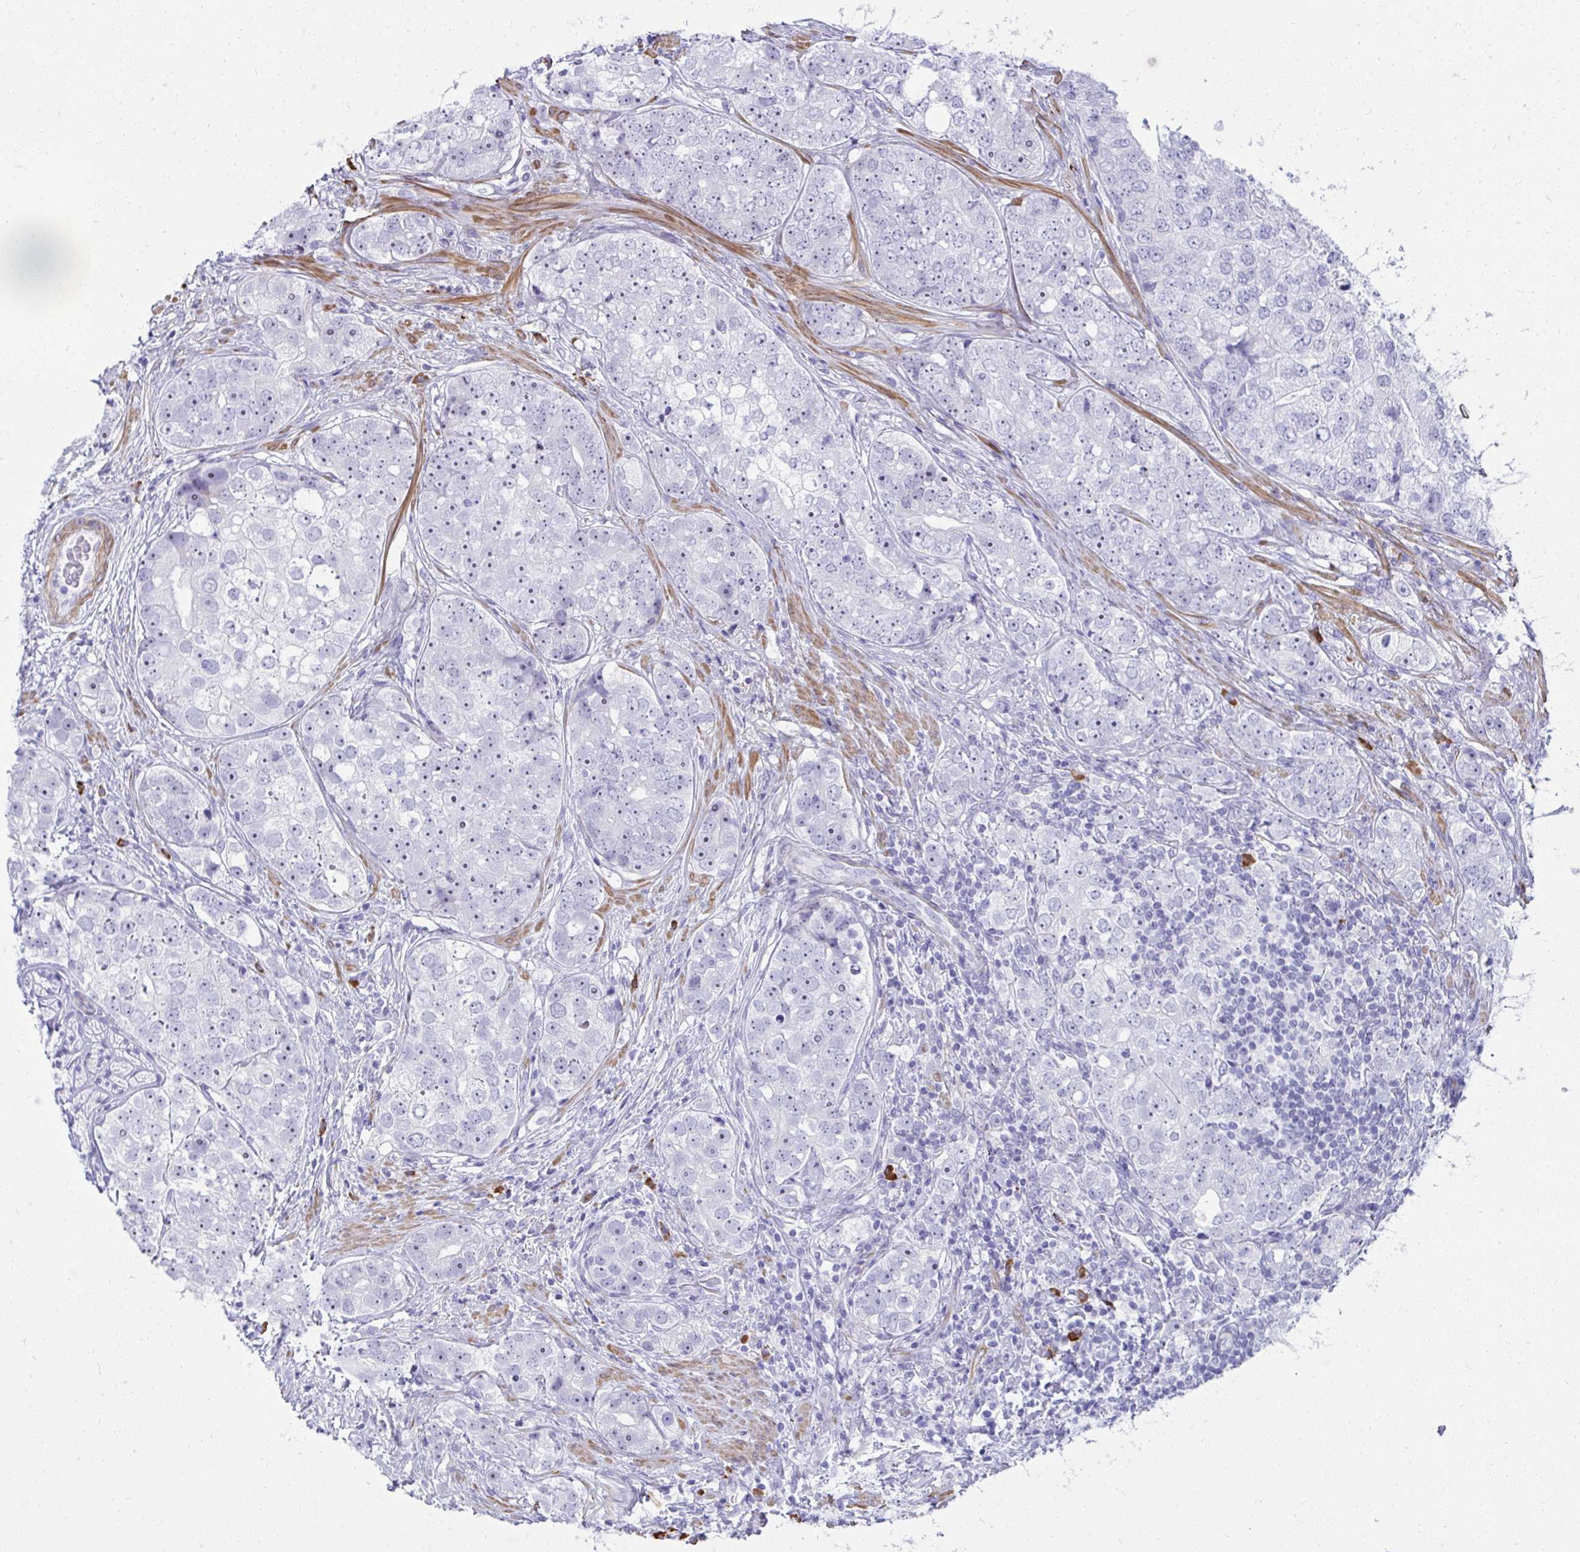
{"staining": {"intensity": "negative", "quantity": "none", "location": "none"}, "tissue": "prostate cancer", "cell_type": "Tumor cells", "image_type": "cancer", "snomed": [{"axis": "morphology", "description": "Adenocarcinoma, High grade"}, {"axis": "topography", "description": "Prostate"}], "caption": "IHC image of human prostate cancer (adenocarcinoma (high-grade)) stained for a protein (brown), which displays no positivity in tumor cells. (Stains: DAB (3,3'-diaminobenzidine) immunohistochemistry (IHC) with hematoxylin counter stain, Microscopy: brightfield microscopy at high magnification).", "gene": "PUS7L", "patient": {"sex": "male", "age": 60}}